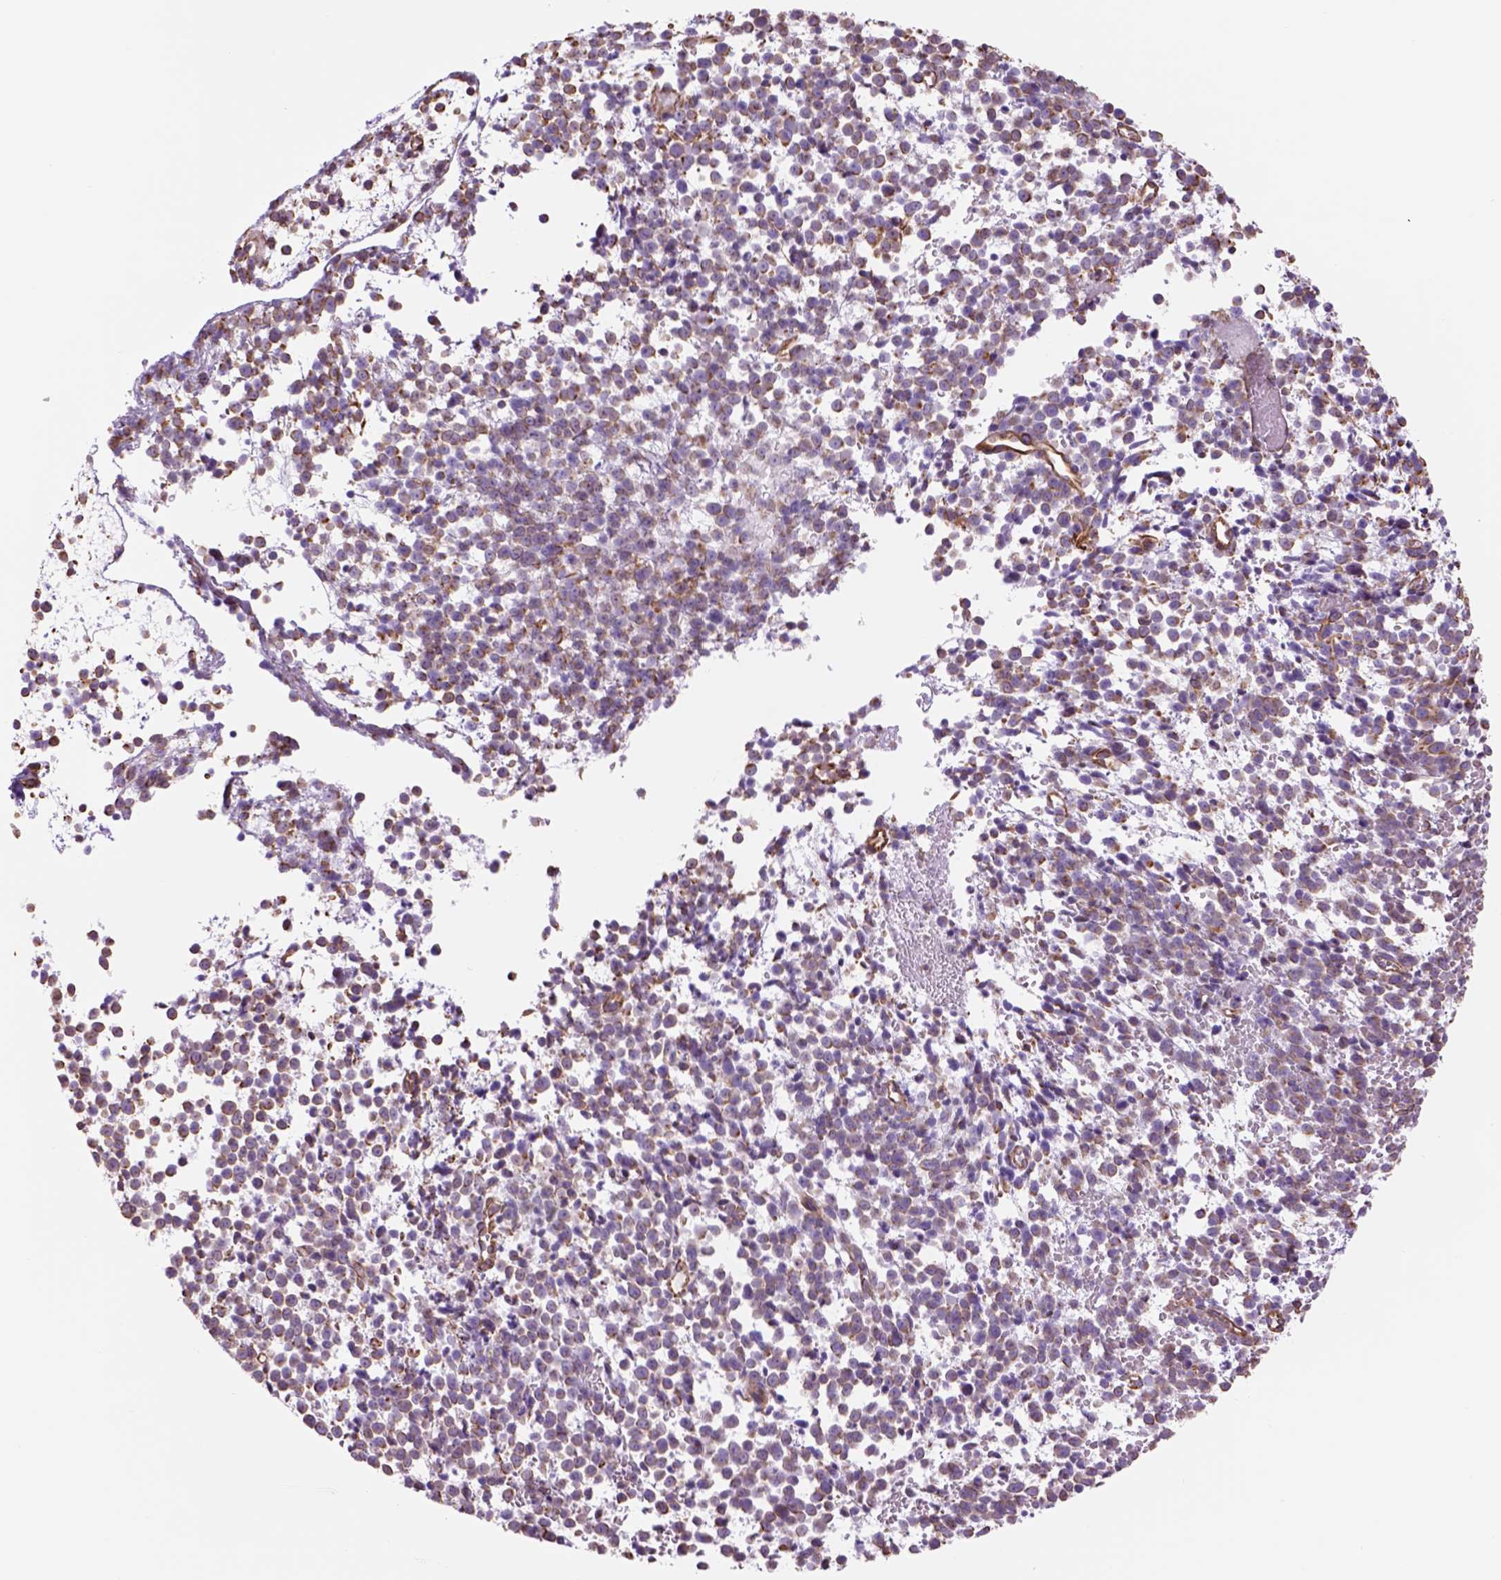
{"staining": {"intensity": "moderate", "quantity": "<25%", "location": "cytoplasmic/membranous"}, "tissue": "melanoma", "cell_type": "Tumor cells", "image_type": "cancer", "snomed": [{"axis": "morphology", "description": "Malignant melanoma, NOS"}, {"axis": "topography", "description": "Skin"}], "caption": "Human malignant melanoma stained with a brown dye displays moderate cytoplasmic/membranous positive staining in about <25% of tumor cells.", "gene": "ZZZ3", "patient": {"sex": "female", "age": 70}}